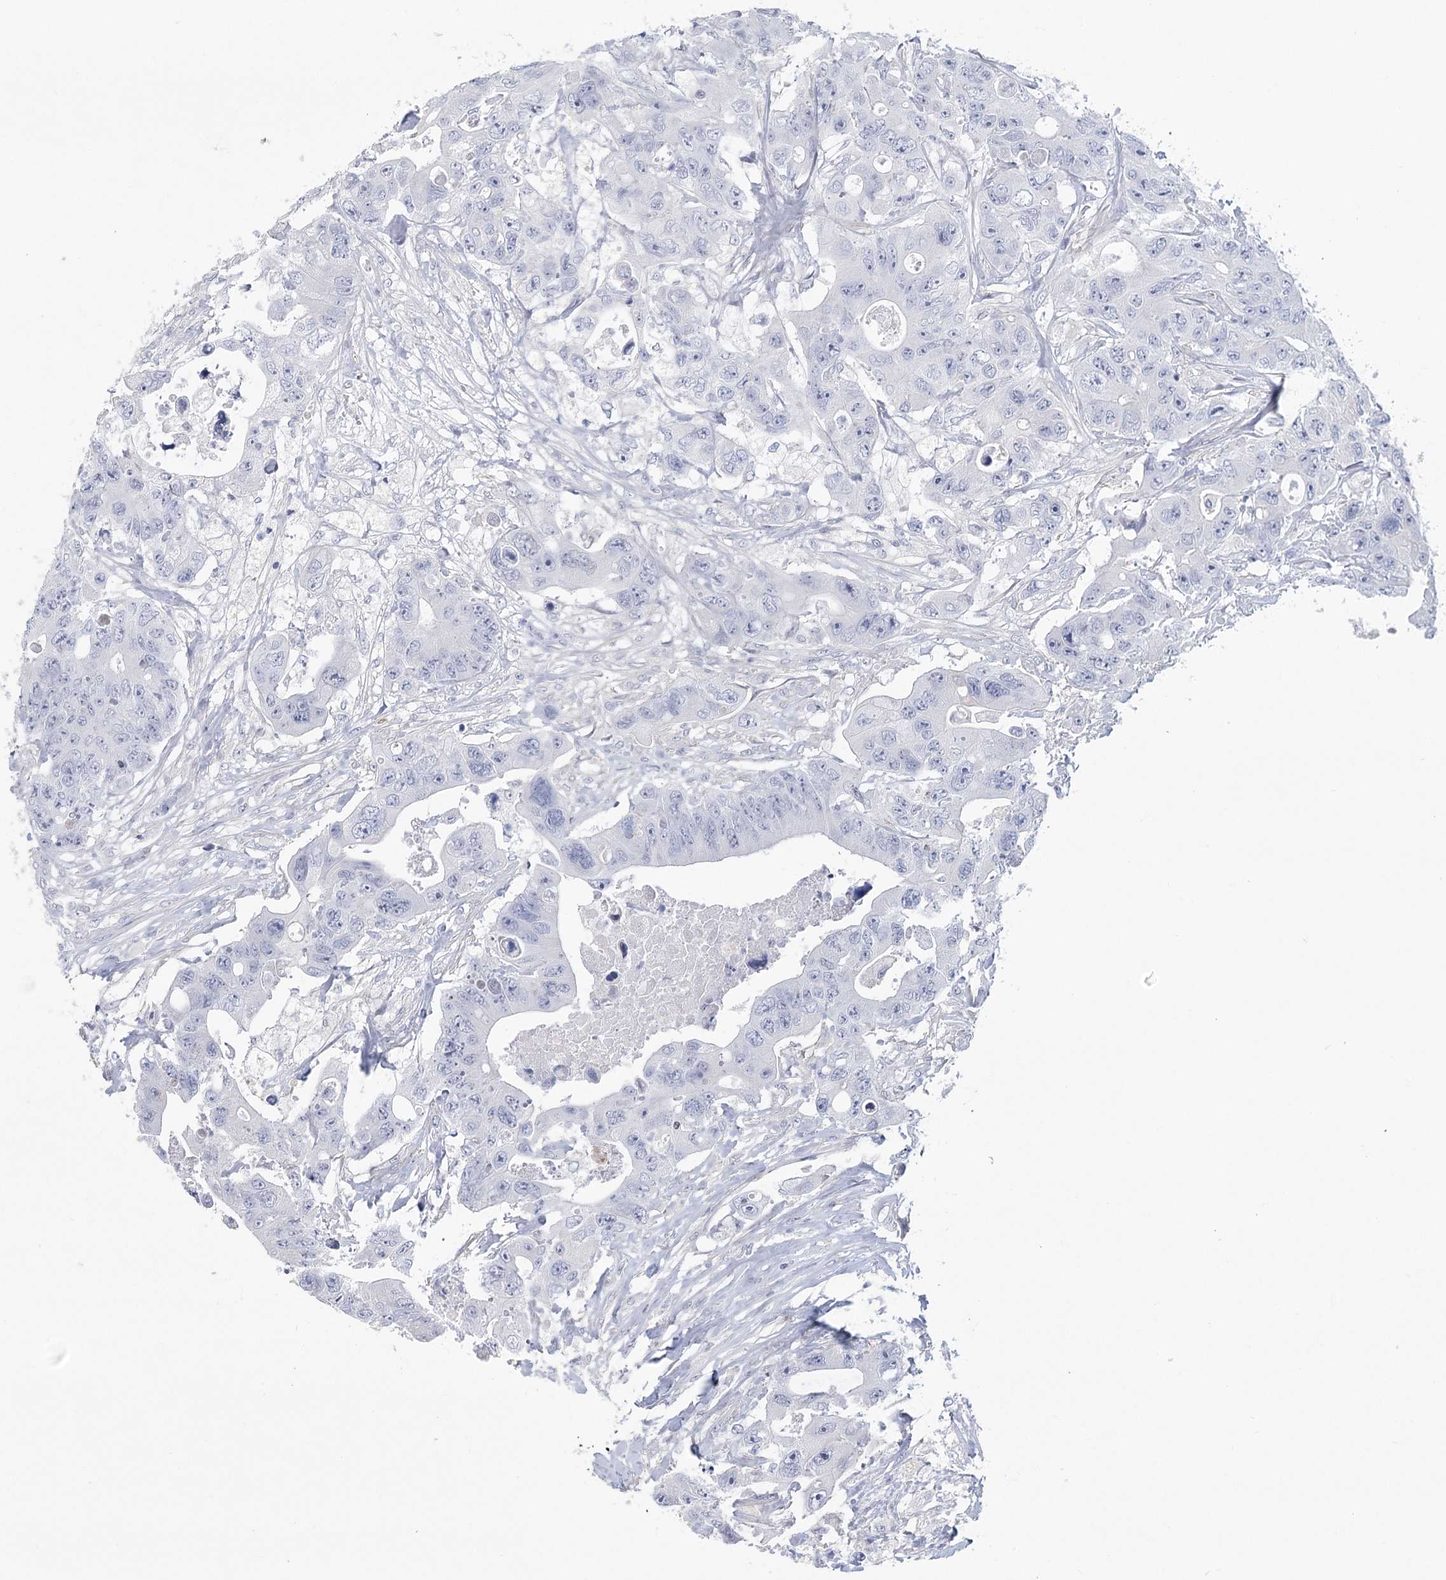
{"staining": {"intensity": "negative", "quantity": "none", "location": "none"}, "tissue": "colorectal cancer", "cell_type": "Tumor cells", "image_type": "cancer", "snomed": [{"axis": "morphology", "description": "Adenocarcinoma, NOS"}, {"axis": "topography", "description": "Colon"}], "caption": "IHC histopathology image of neoplastic tissue: colorectal cancer stained with DAB (3,3'-diaminobenzidine) exhibits no significant protein expression in tumor cells.", "gene": "FAM76B", "patient": {"sex": "female", "age": 46}}